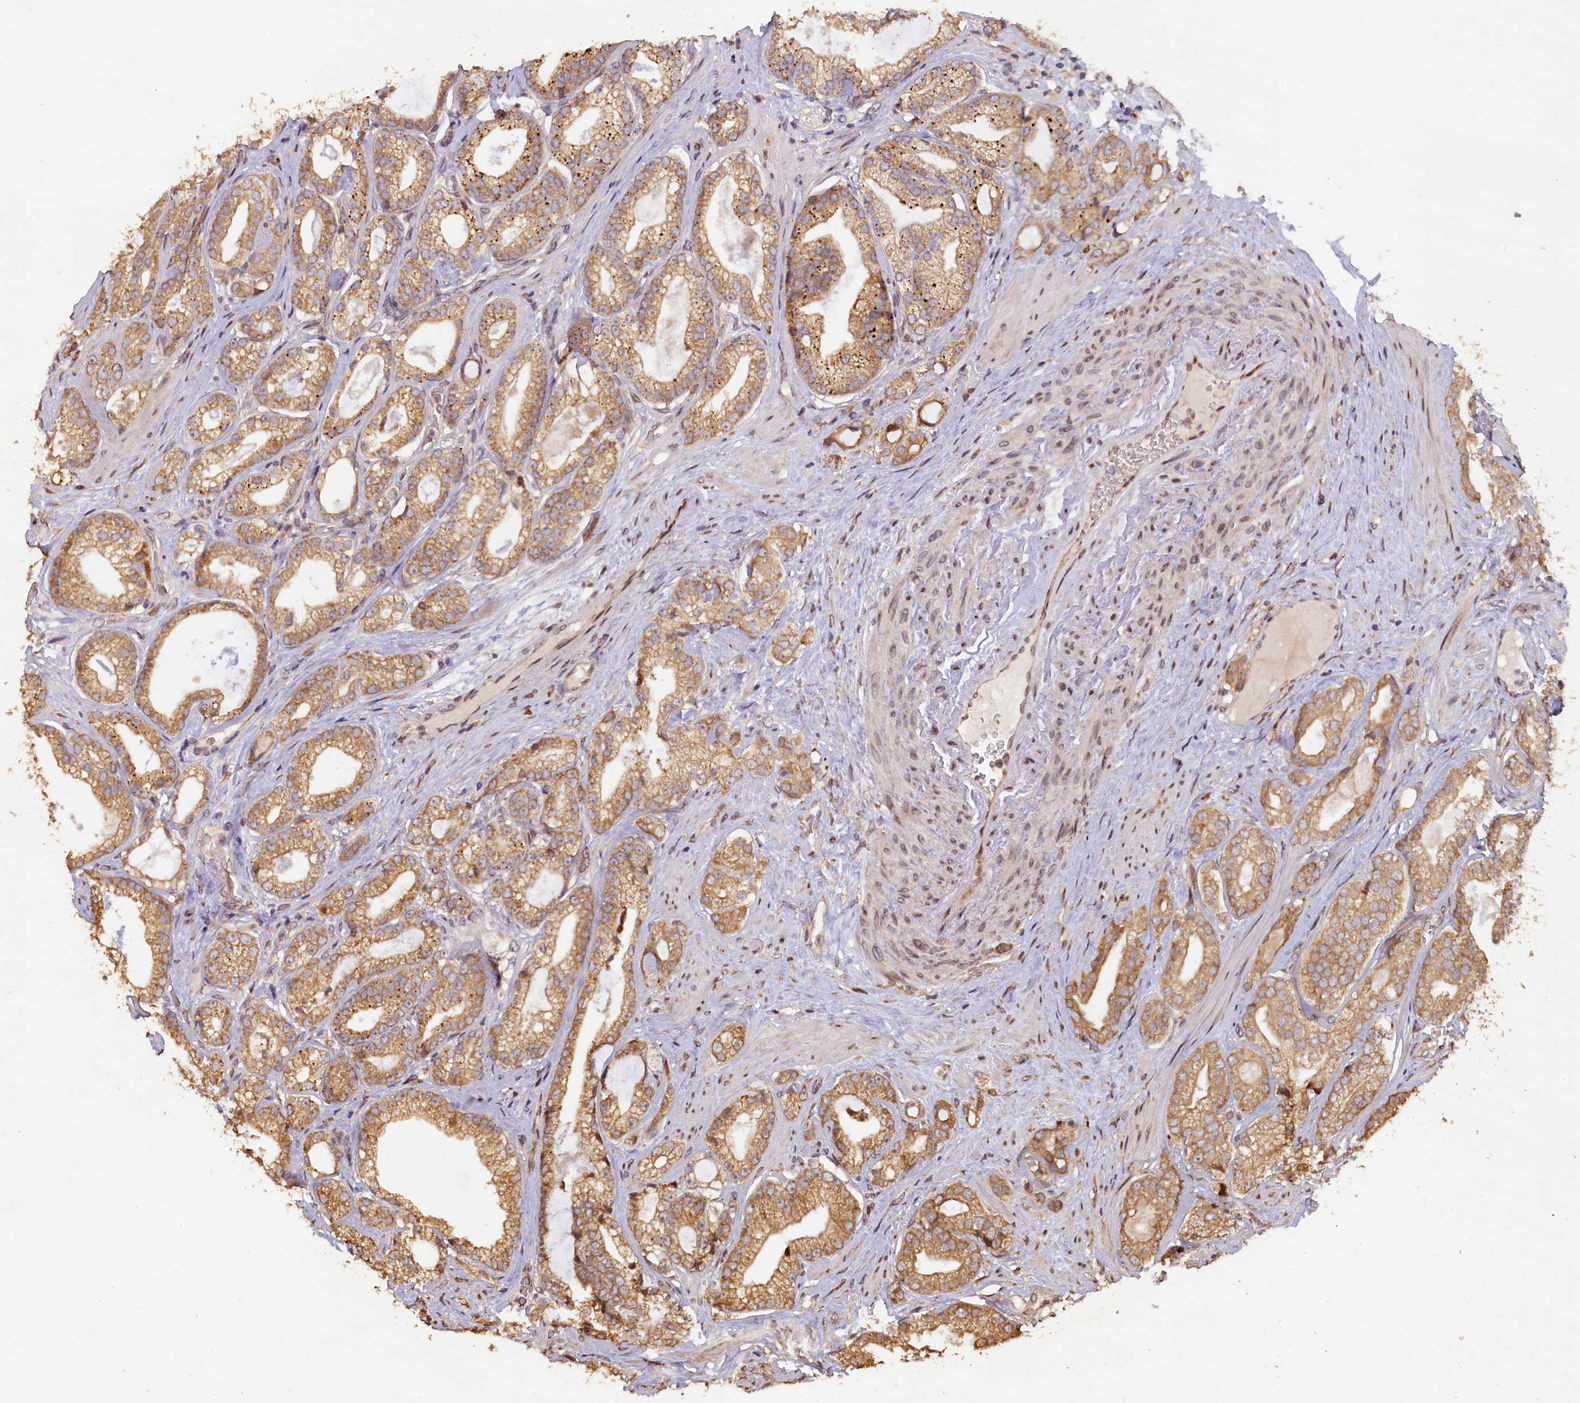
{"staining": {"intensity": "moderate", "quantity": ">75%", "location": "cytoplasmic/membranous"}, "tissue": "prostate cancer", "cell_type": "Tumor cells", "image_type": "cancer", "snomed": [{"axis": "morphology", "description": "Adenocarcinoma, High grade"}, {"axis": "topography", "description": "Prostate"}], "caption": "About >75% of tumor cells in human prostate cancer display moderate cytoplasmic/membranous protein positivity as visualized by brown immunohistochemical staining.", "gene": "SLC38A7", "patient": {"sex": "male", "age": 60}}